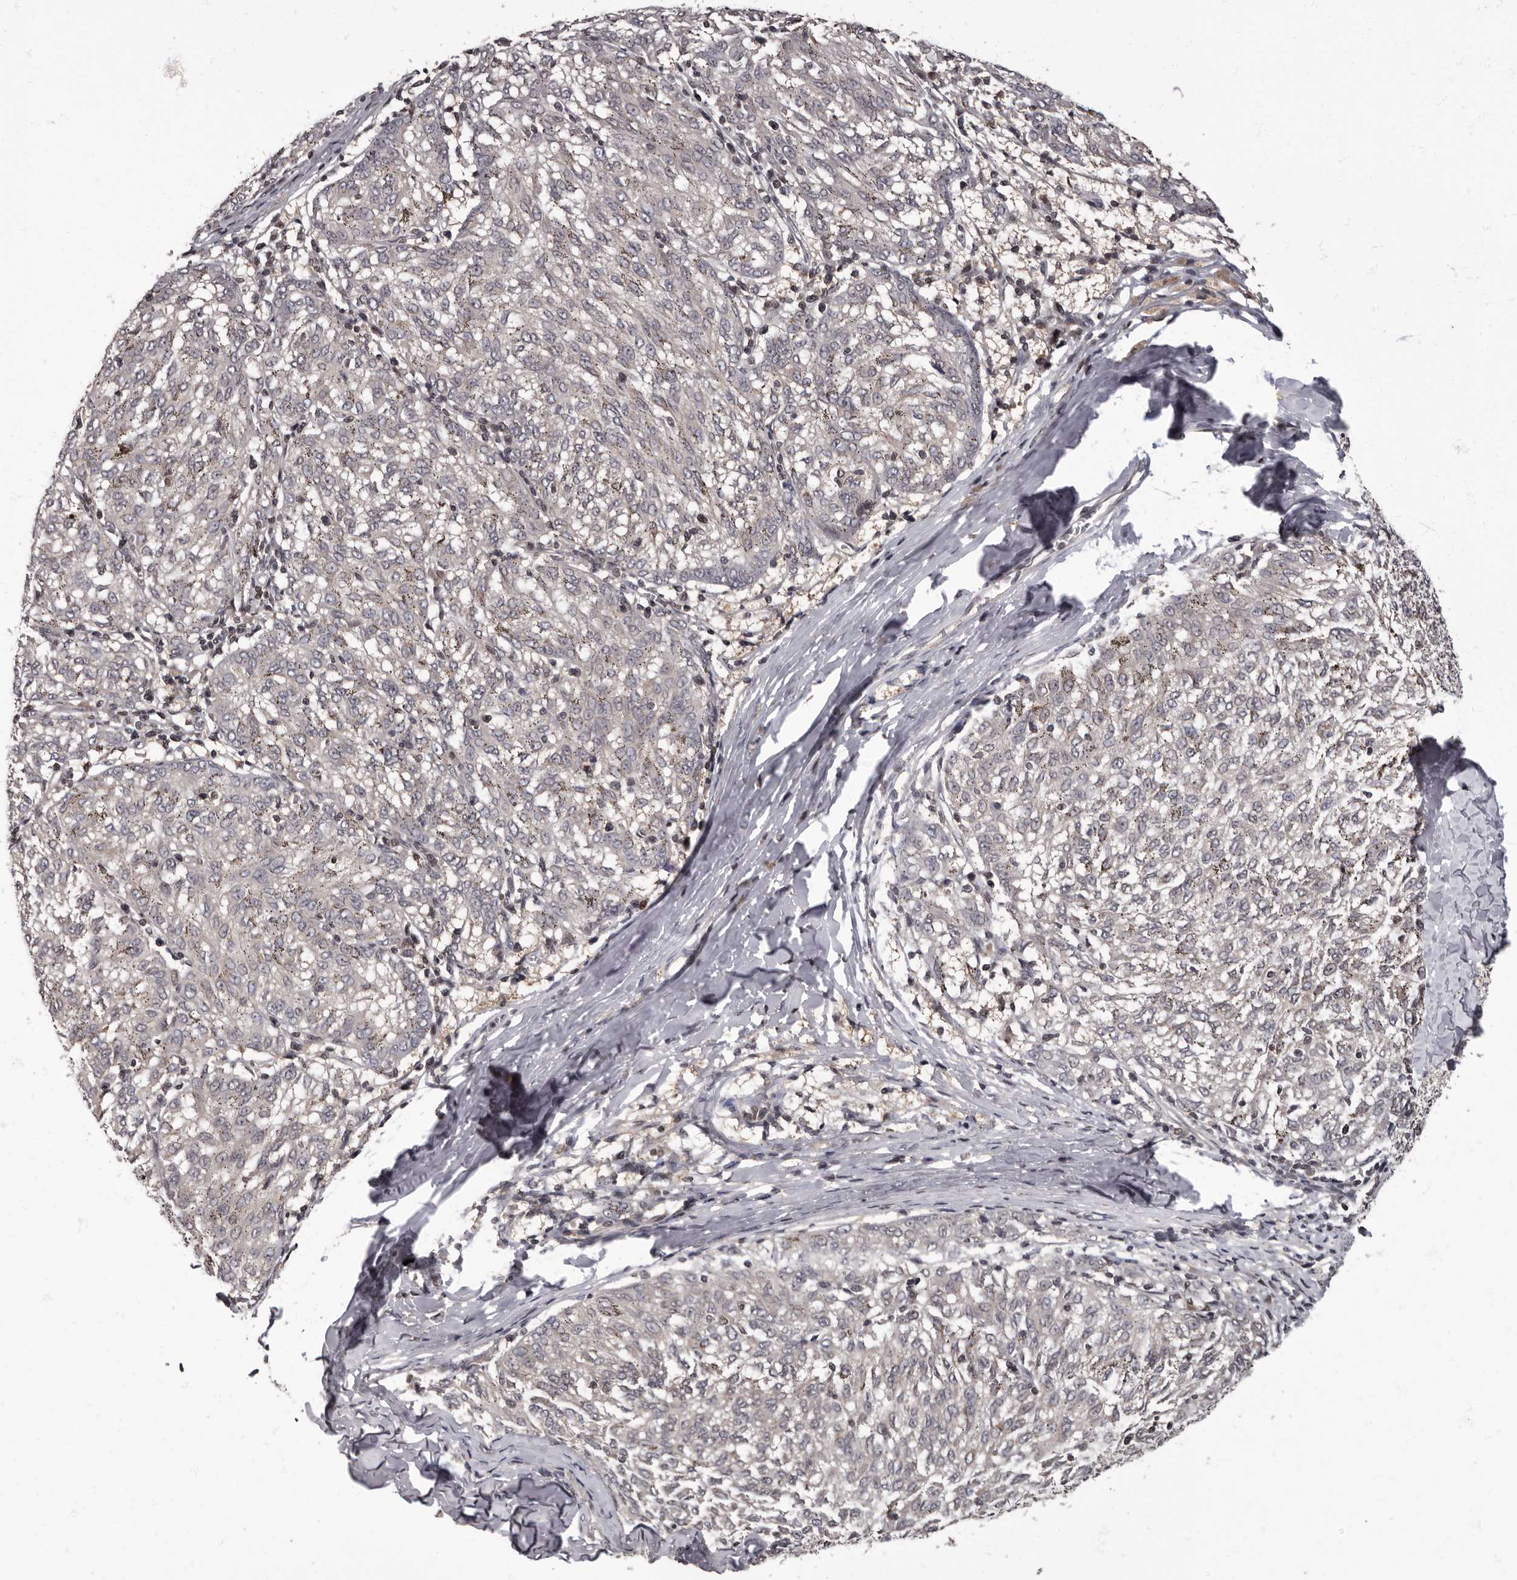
{"staining": {"intensity": "negative", "quantity": "none", "location": "none"}, "tissue": "melanoma", "cell_type": "Tumor cells", "image_type": "cancer", "snomed": [{"axis": "morphology", "description": "Malignant melanoma, NOS"}, {"axis": "topography", "description": "Skin"}], "caption": "Immunohistochemistry image of human melanoma stained for a protein (brown), which shows no positivity in tumor cells.", "gene": "C1orf50", "patient": {"sex": "female", "age": 72}}